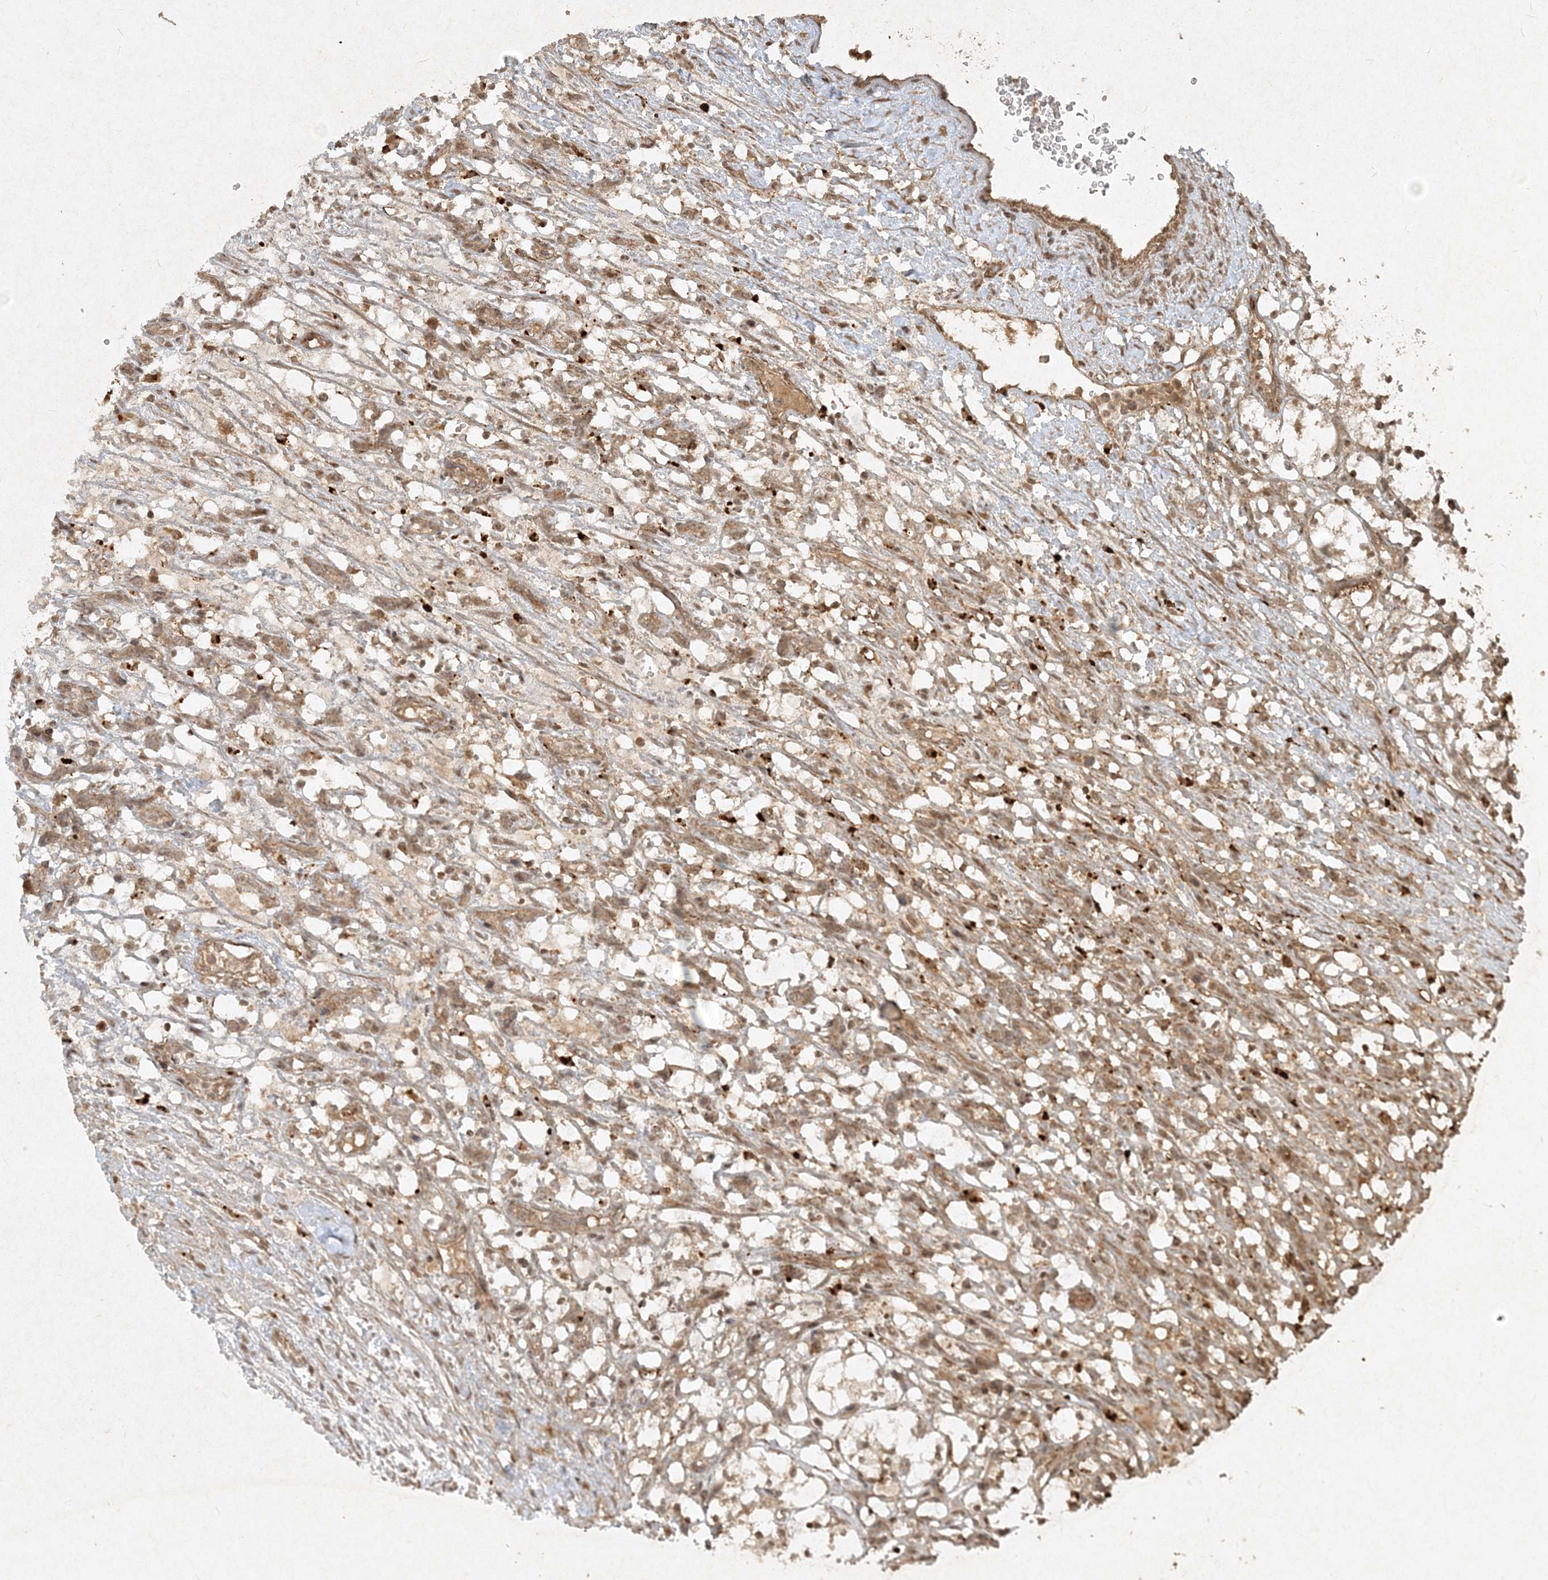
{"staining": {"intensity": "negative", "quantity": "none", "location": "none"}, "tissue": "renal cancer", "cell_type": "Tumor cells", "image_type": "cancer", "snomed": [{"axis": "morphology", "description": "Adenocarcinoma, NOS"}, {"axis": "topography", "description": "Kidney"}], "caption": "Immunohistochemistry (IHC) image of human adenocarcinoma (renal) stained for a protein (brown), which reveals no expression in tumor cells. (Immunohistochemistry (IHC), brightfield microscopy, high magnification).", "gene": "NARS1", "patient": {"sex": "female", "age": 69}}